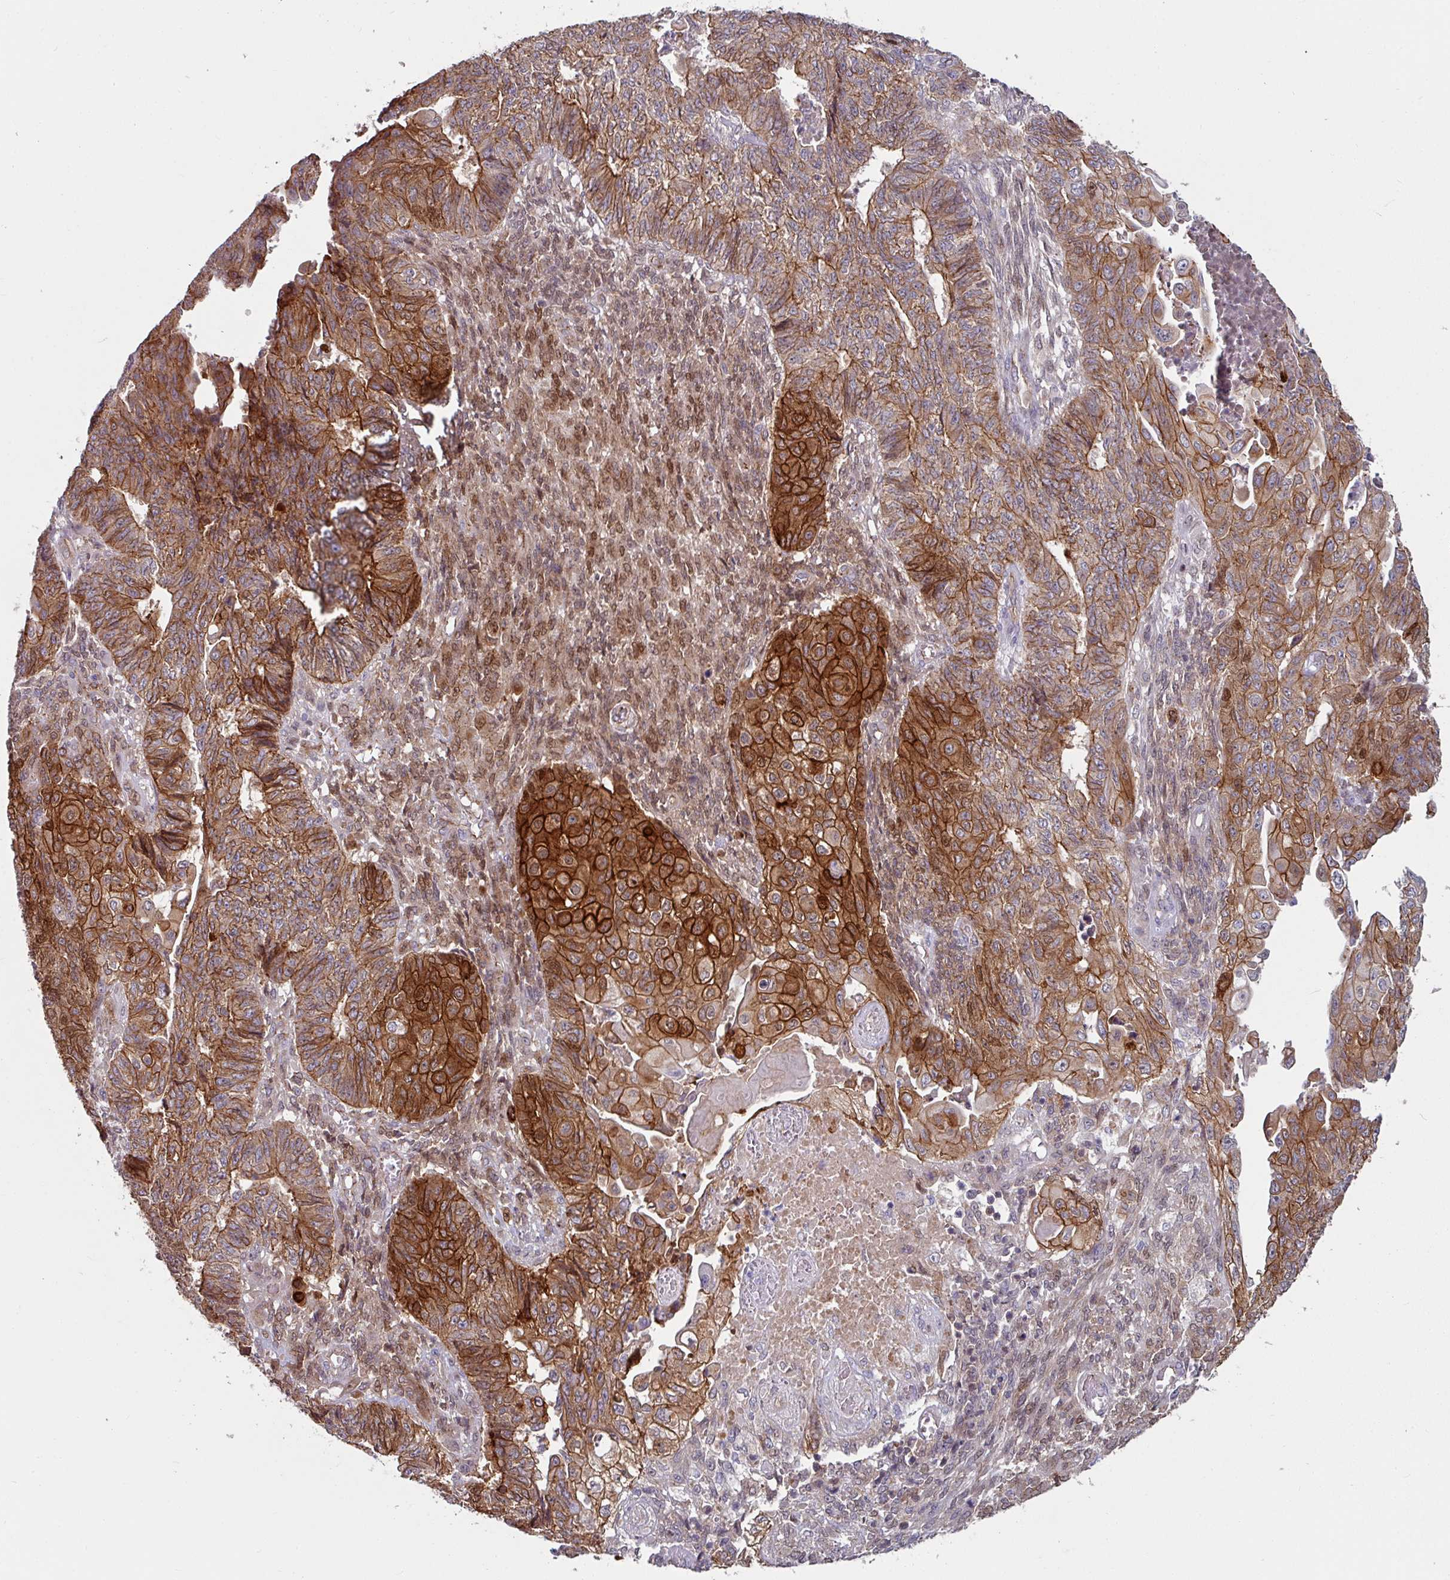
{"staining": {"intensity": "strong", "quantity": ">75%", "location": "cytoplasmic/membranous"}, "tissue": "endometrial cancer", "cell_type": "Tumor cells", "image_type": "cancer", "snomed": [{"axis": "morphology", "description": "Adenocarcinoma, NOS"}, {"axis": "topography", "description": "Endometrium"}], "caption": "Protein expression analysis of human adenocarcinoma (endometrial) reveals strong cytoplasmic/membranous staining in approximately >75% of tumor cells.", "gene": "JUP", "patient": {"sex": "female", "age": 32}}